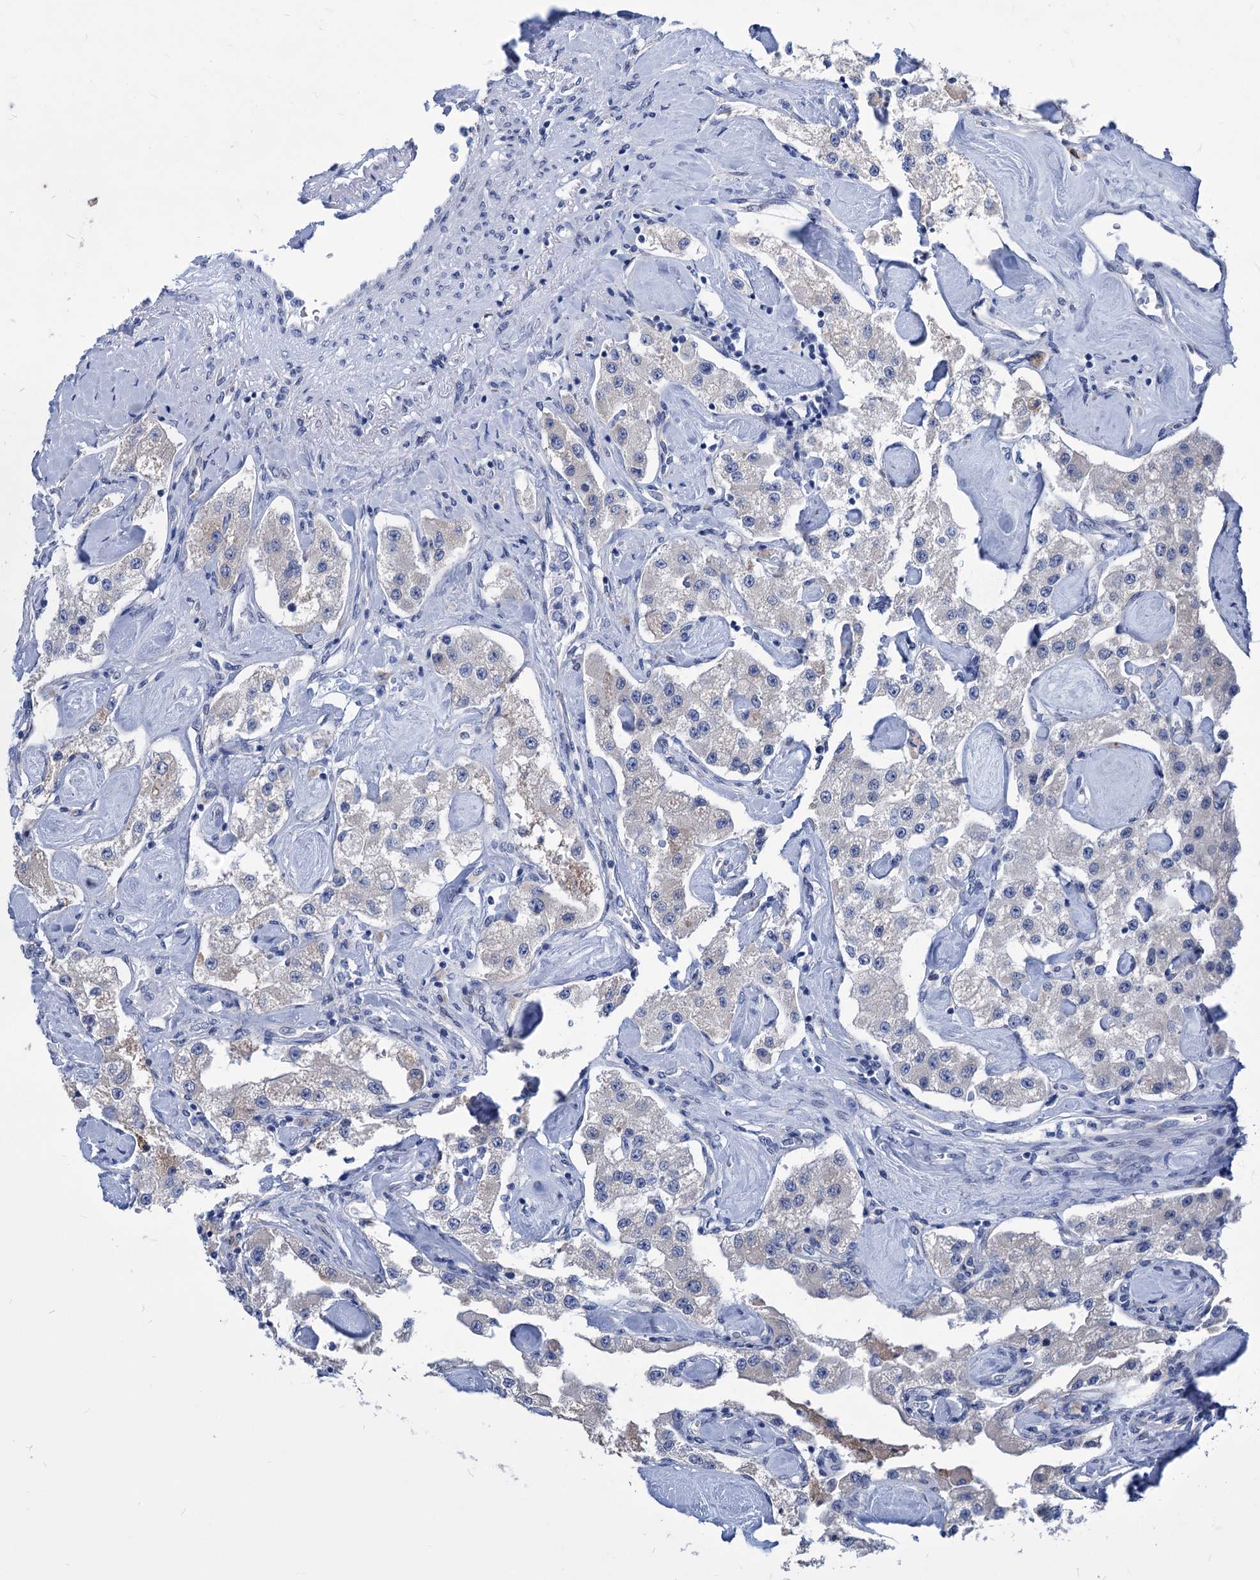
{"staining": {"intensity": "negative", "quantity": "none", "location": "none"}, "tissue": "carcinoid", "cell_type": "Tumor cells", "image_type": "cancer", "snomed": [{"axis": "morphology", "description": "Carcinoid, malignant, NOS"}, {"axis": "topography", "description": "Pancreas"}], "caption": "This is an IHC histopathology image of carcinoid (malignant). There is no expression in tumor cells.", "gene": "NEU3", "patient": {"sex": "male", "age": 41}}